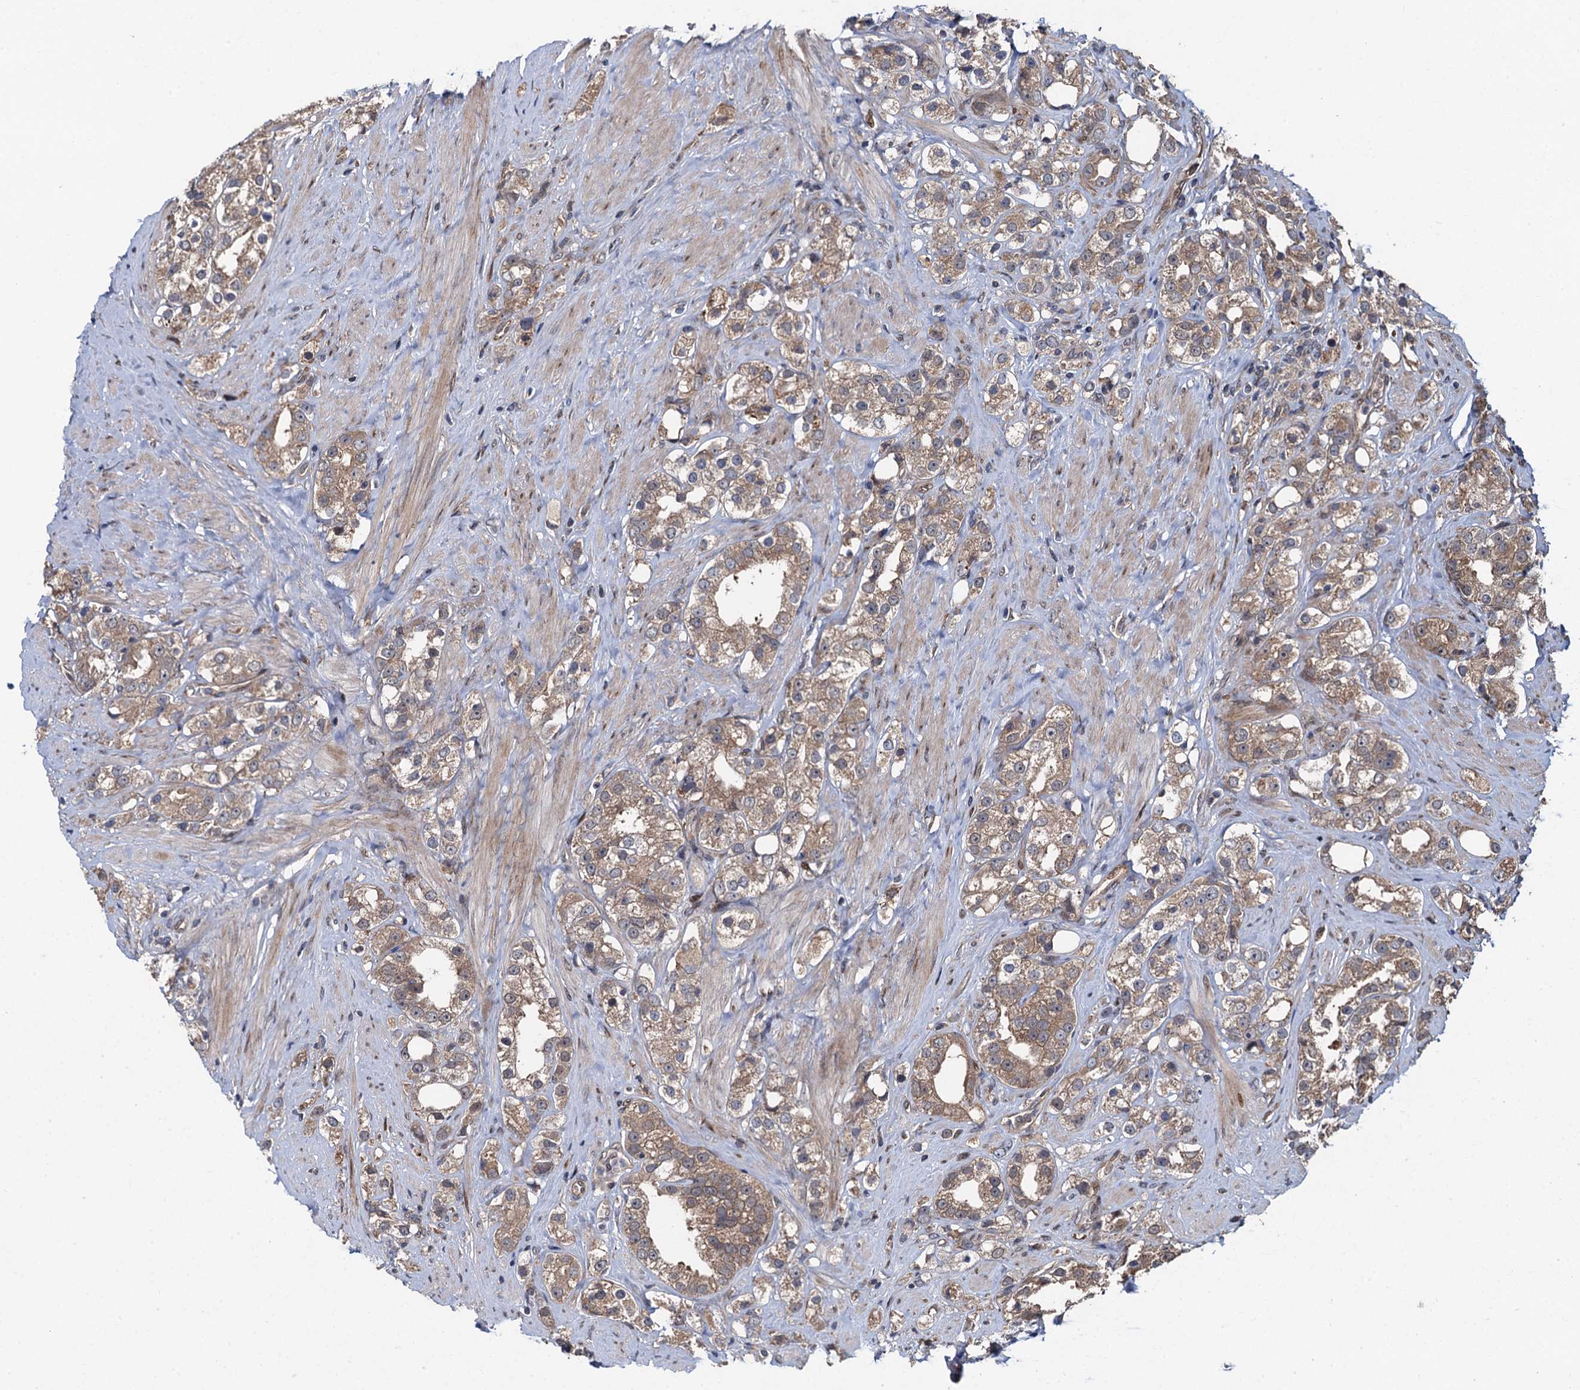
{"staining": {"intensity": "moderate", "quantity": ">75%", "location": "cytoplasmic/membranous"}, "tissue": "prostate cancer", "cell_type": "Tumor cells", "image_type": "cancer", "snomed": [{"axis": "morphology", "description": "Adenocarcinoma, NOS"}, {"axis": "topography", "description": "Prostate"}], "caption": "Adenocarcinoma (prostate) stained with a protein marker exhibits moderate staining in tumor cells.", "gene": "RHOBTB1", "patient": {"sex": "male", "age": 79}}